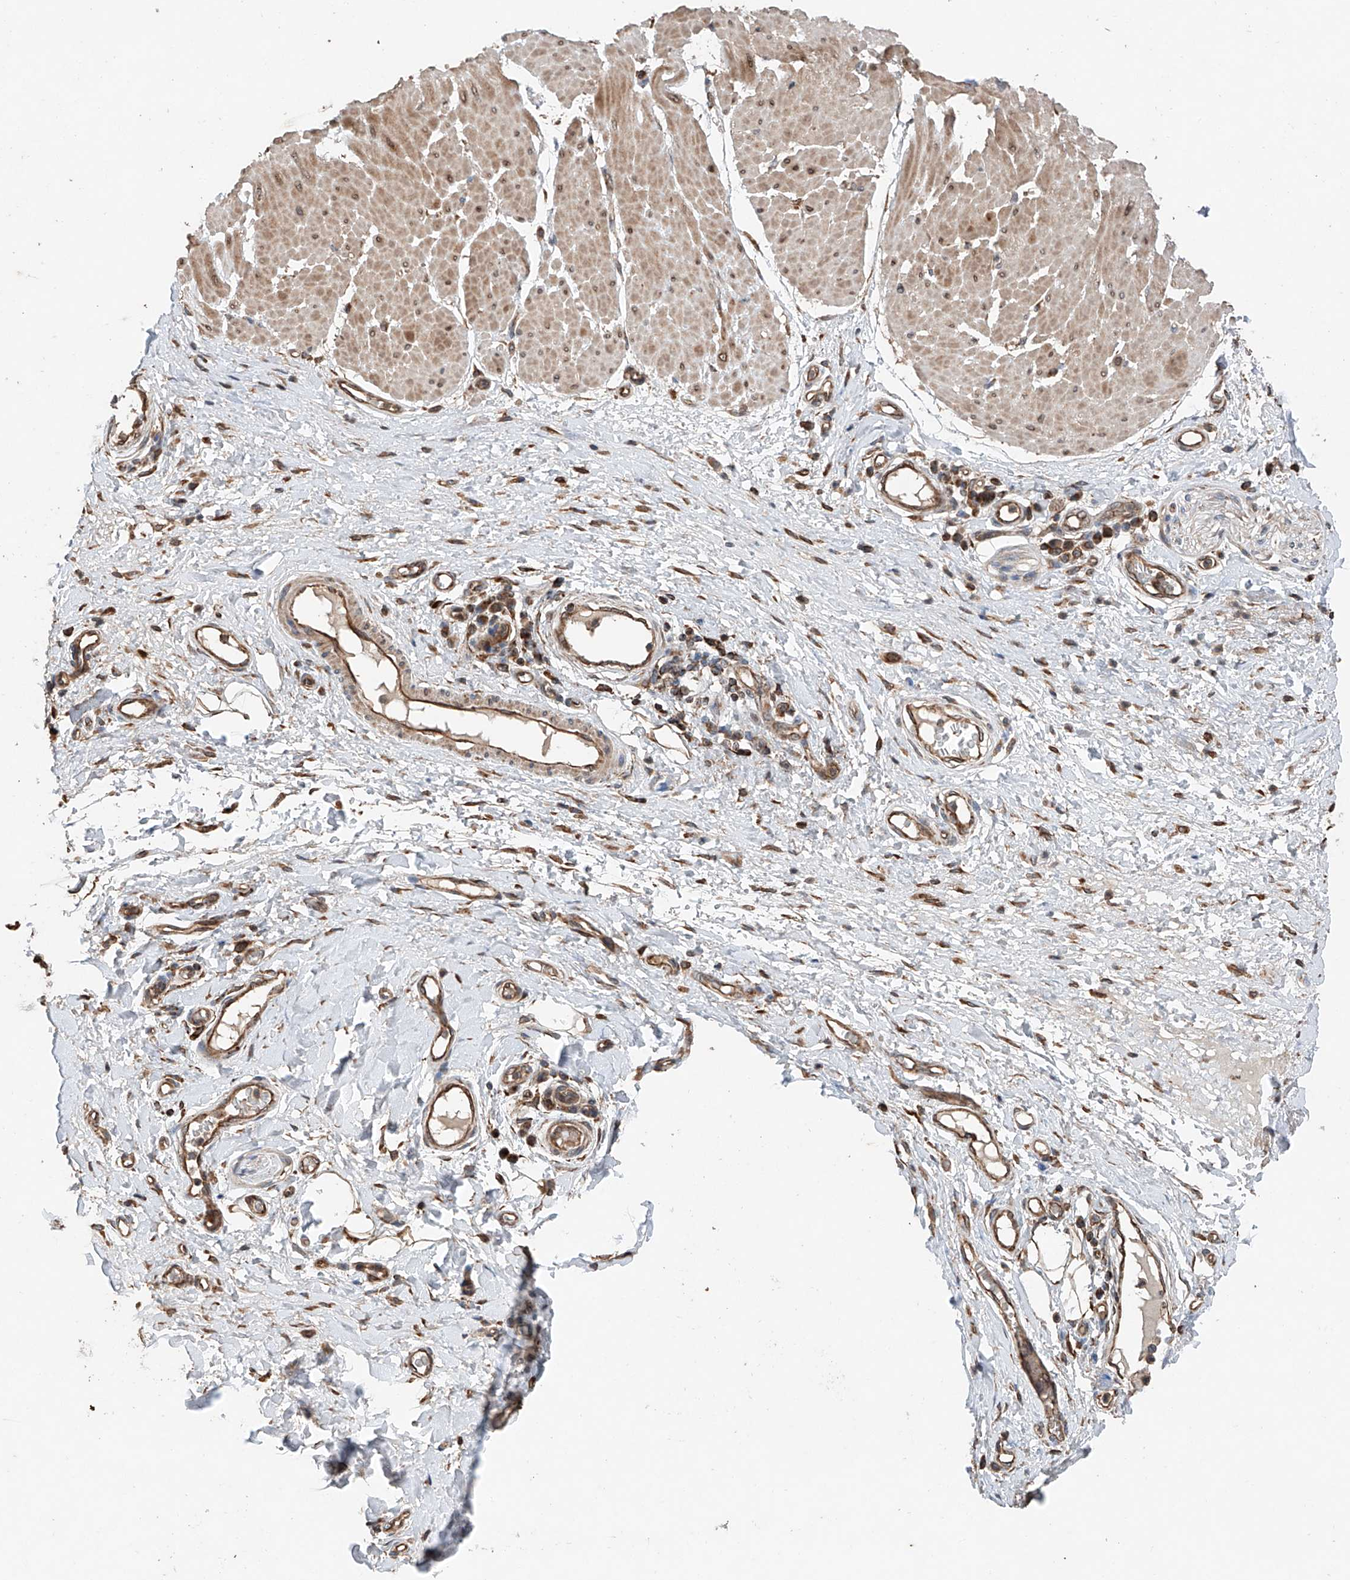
{"staining": {"intensity": "strong", "quantity": ">75%", "location": "cytoplasmic/membranous"}, "tissue": "adipose tissue", "cell_type": "Adipocytes", "image_type": "normal", "snomed": [{"axis": "morphology", "description": "Normal tissue, NOS"}, {"axis": "morphology", "description": "Adenocarcinoma, NOS"}, {"axis": "topography", "description": "Esophagus"}, {"axis": "topography", "description": "Stomach, upper"}, {"axis": "topography", "description": "Peripheral nerve tissue"}], "caption": "IHC image of benign adipose tissue stained for a protein (brown), which demonstrates high levels of strong cytoplasmic/membranous staining in about >75% of adipocytes.", "gene": "AP4B1", "patient": {"sex": "male", "age": 62}}